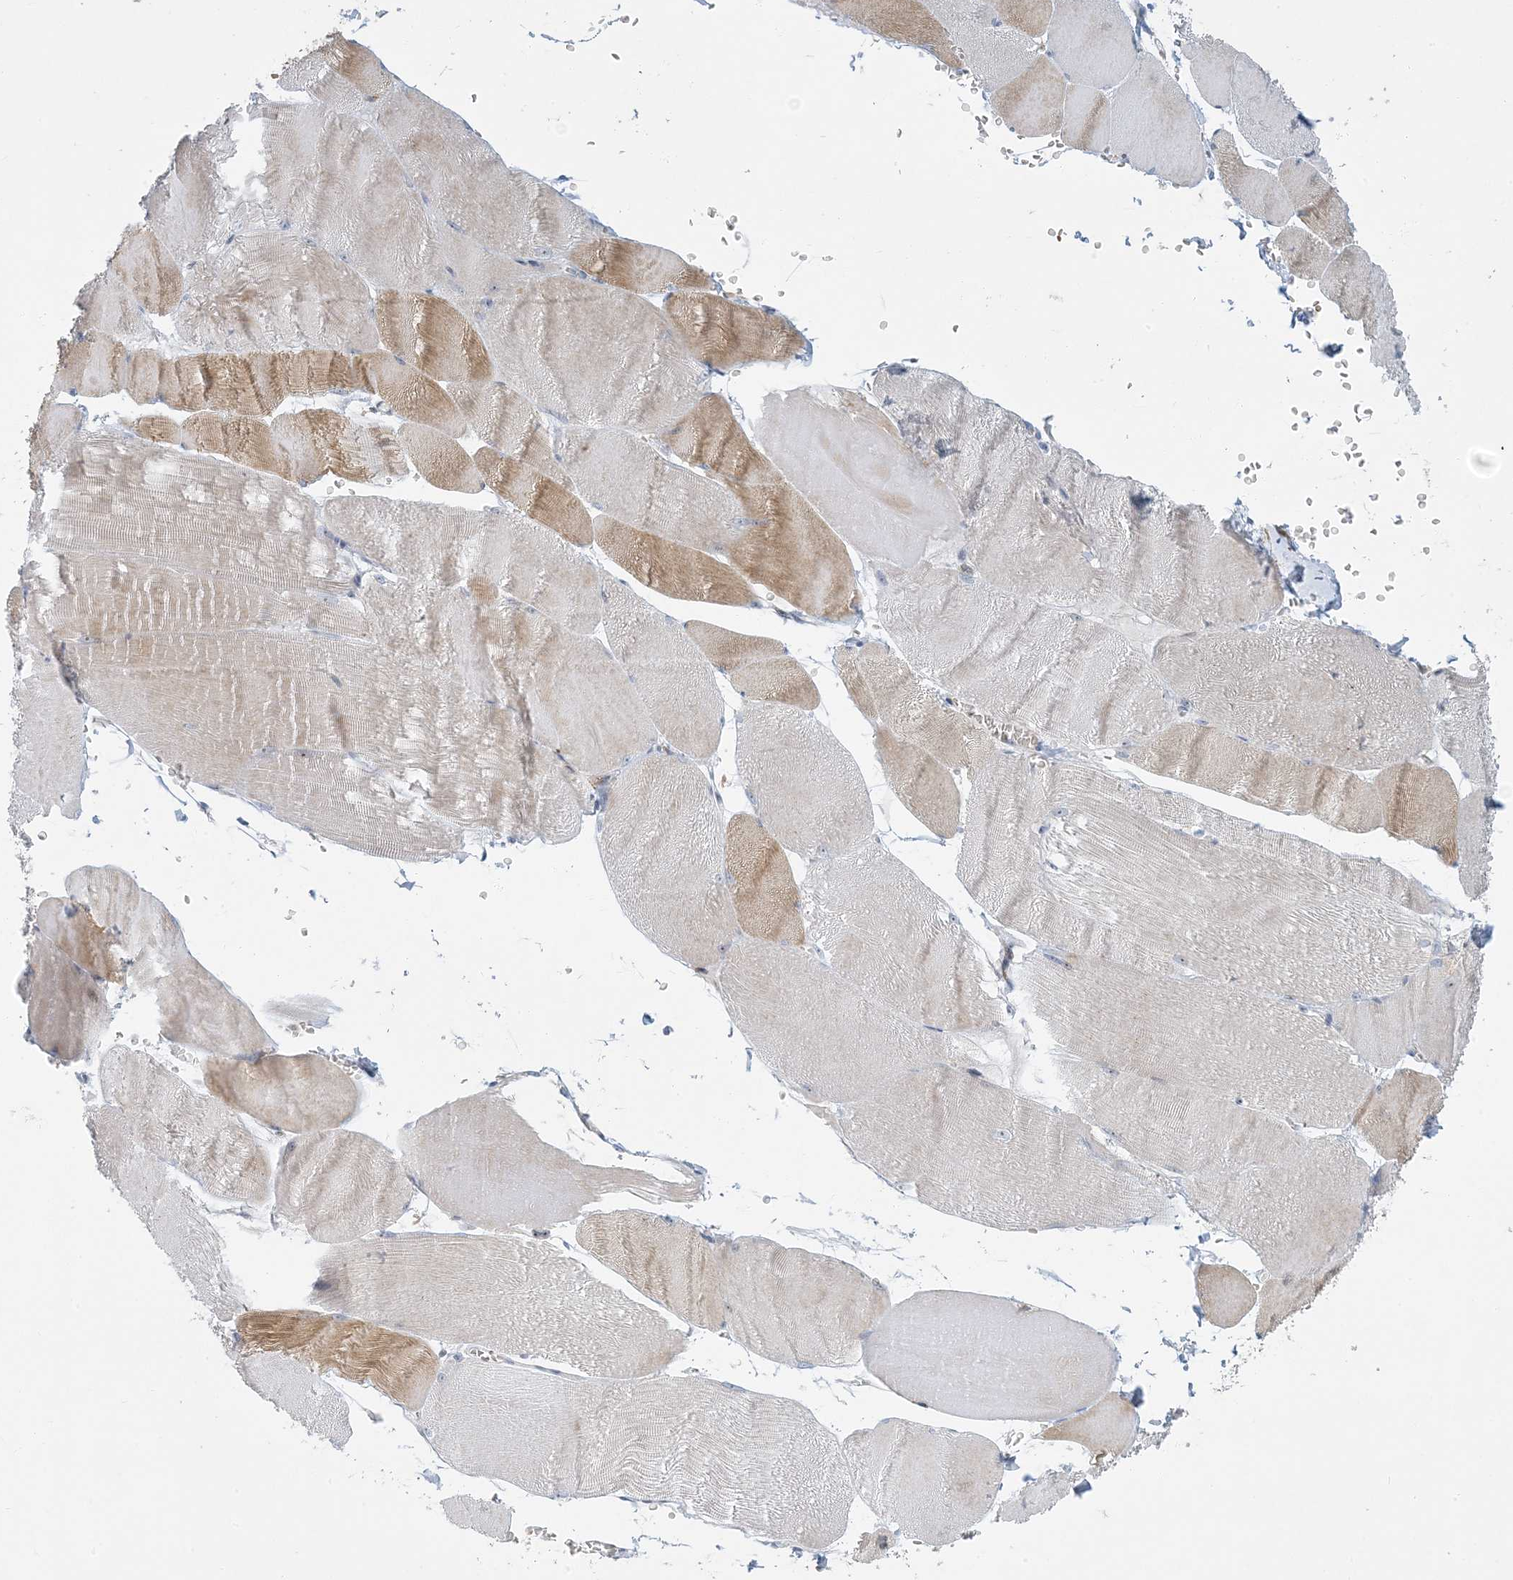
{"staining": {"intensity": "moderate", "quantity": "<25%", "location": "cytoplasmic/membranous"}, "tissue": "skeletal muscle", "cell_type": "Myocytes", "image_type": "normal", "snomed": [{"axis": "morphology", "description": "Normal tissue, NOS"}, {"axis": "morphology", "description": "Basal cell carcinoma"}, {"axis": "topography", "description": "Skeletal muscle"}], "caption": "Moderate cytoplasmic/membranous staining is identified in approximately <25% of myocytes in unremarkable skeletal muscle. (brown staining indicates protein expression, while blue staining denotes nuclei).", "gene": "LTN1", "patient": {"sex": "female", "age": 64}}